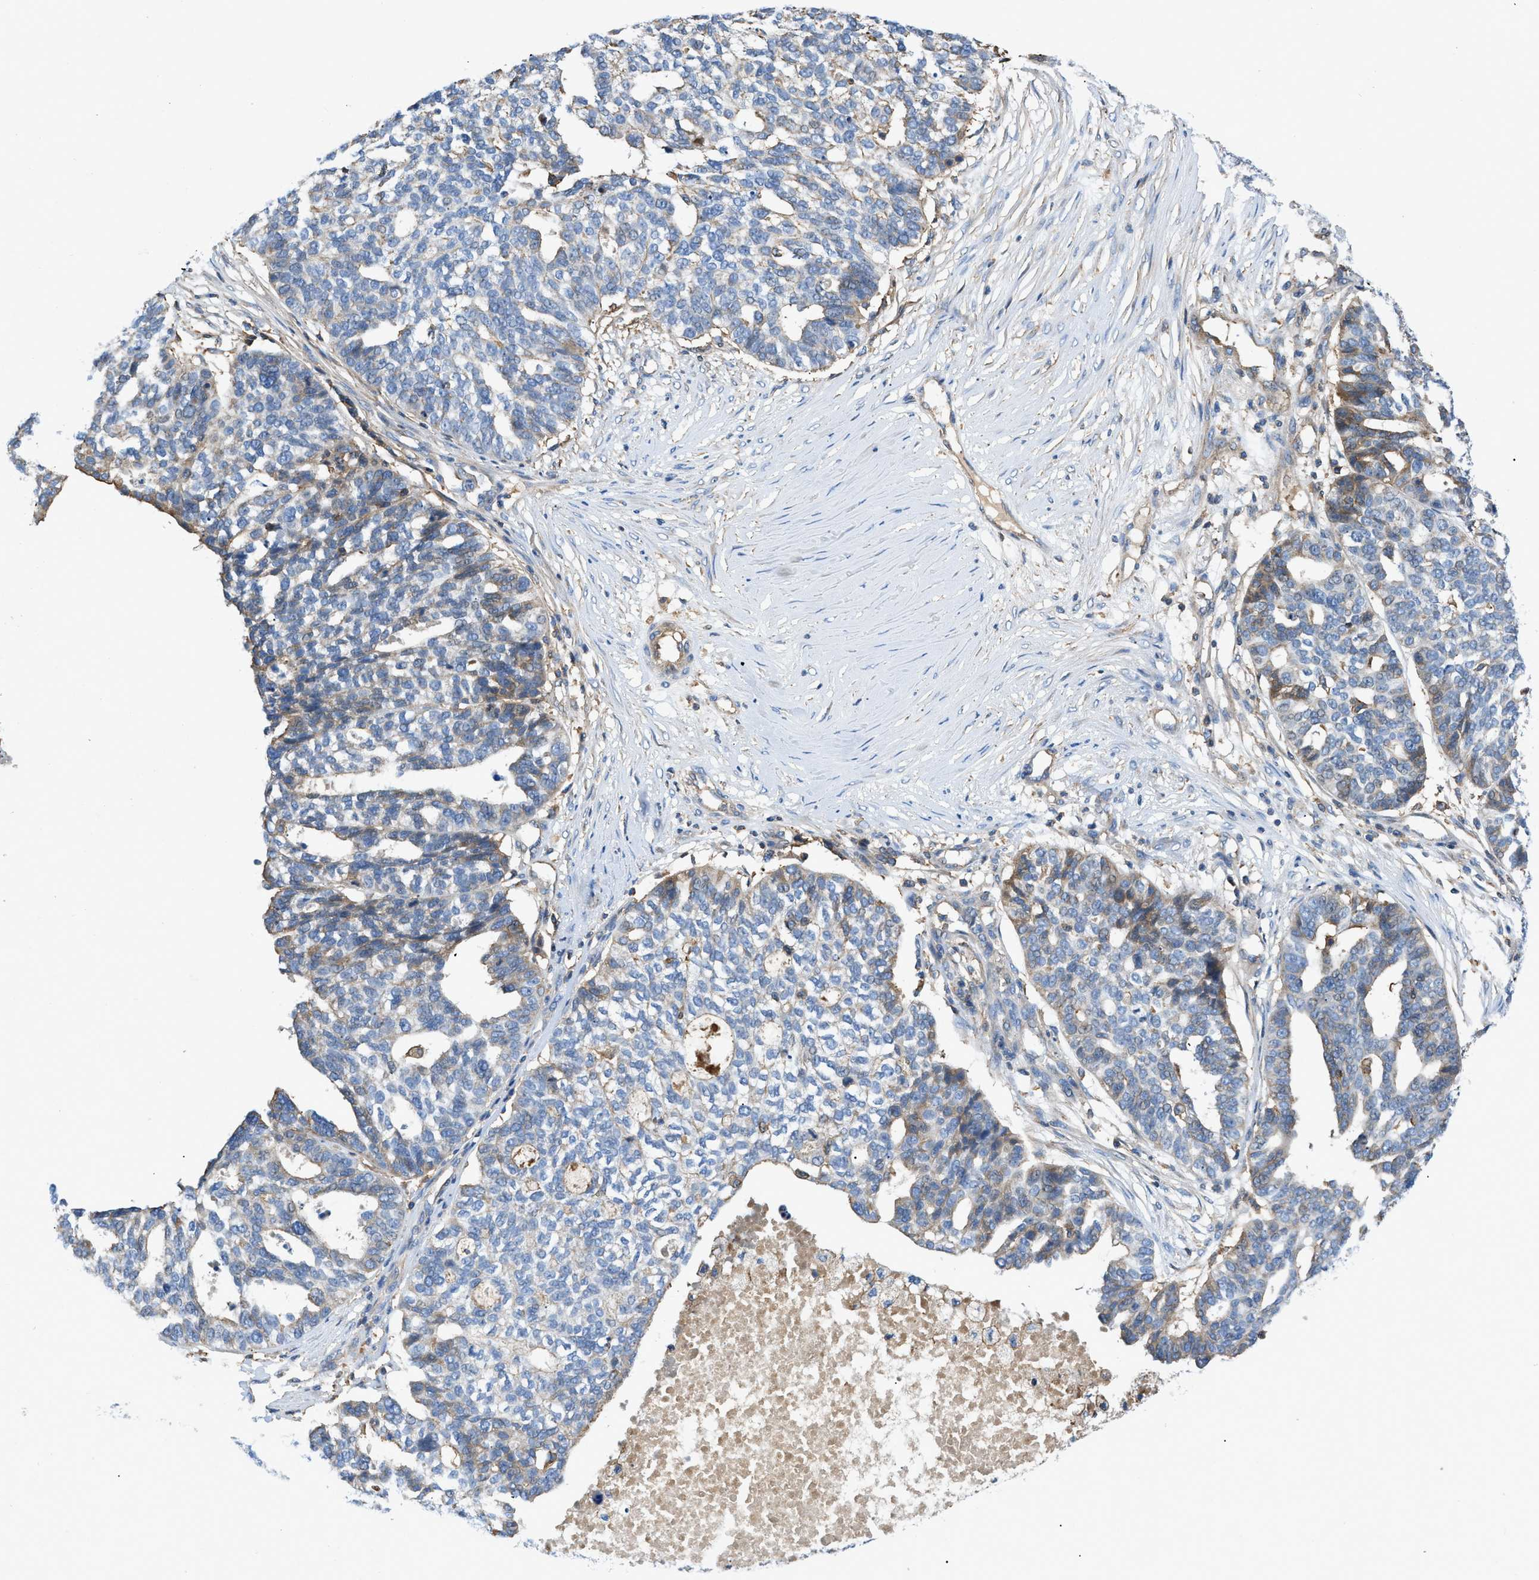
{"staining": {"intensity": "weak", "quantity": "<25%", "location": "cytoplasmic/membranous"}, "tissue": "ovarian cancer", "cell_type": "Tumor cells", "image_type": "cancer", "snomed": [{"axis": "morphology", "description": "Cystadenocarcinoma, serous, NOS"}, {"axis": "topography", "description": "Ovary"}], "caption": "IHC photomicrograph of ovarian cancer (serous cystadenocarcinoma) stained for a protein (brown), which exhibits no positivity in tumor cells. The staining was performed using DAB (3,3'-diaminobenzidine) to visualize the protein expression in brown, while the nuclei were stained in blue with hematoxylin (Magnification: 20x).", "gene": "ATP6V0D1", "patient": {"sex": "female", "age": 59}}